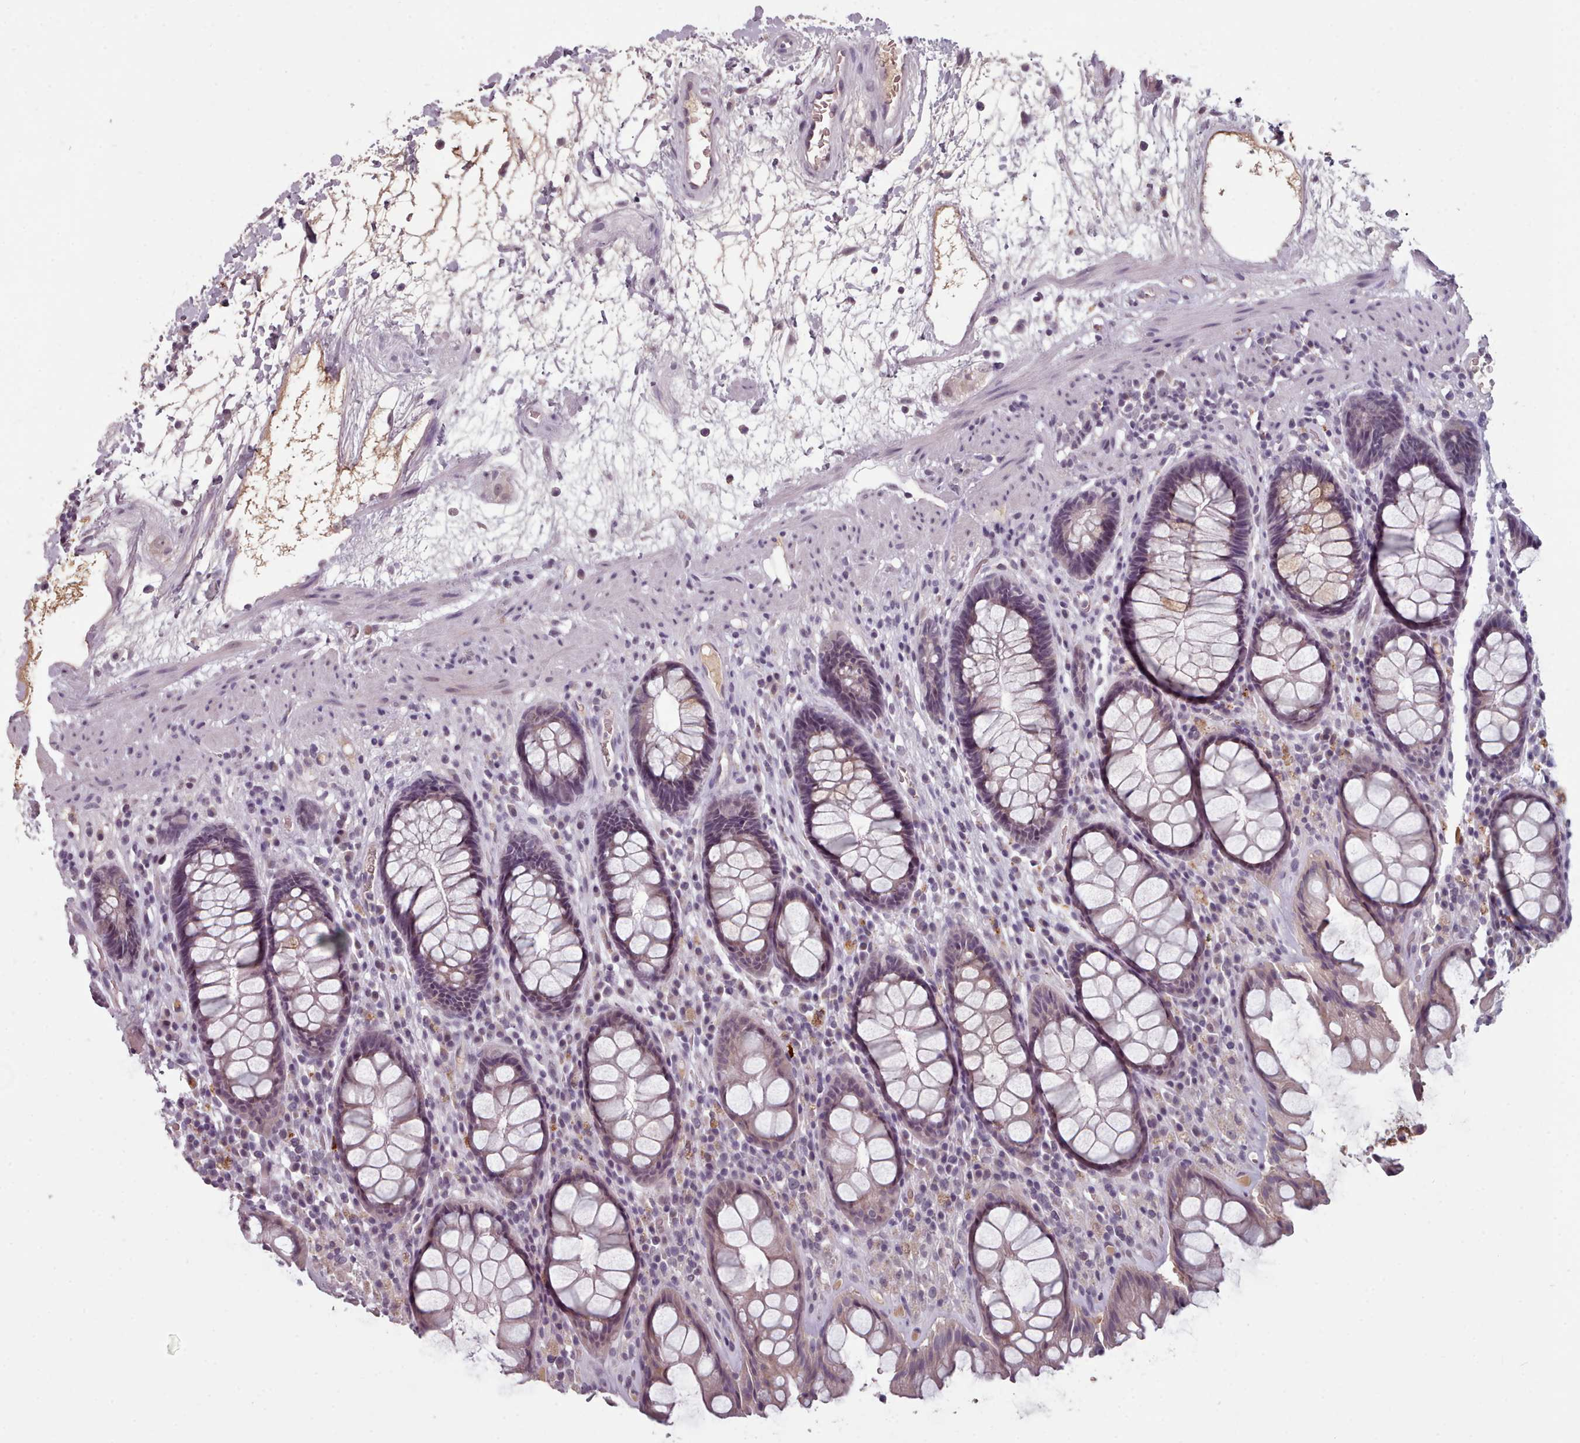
{"staining": {"intensity": "moderate", "quantity": "<25%", "location": "cytoplasmic/membranous"}, "tissue": "rectum", "cell_type": "Glandular cells", "image_type": "normal", "snomed": [{"axis": "morphology", "description": "Normal tissue, NOS"}, {"axis": "topography", "description": "Rectum"}], "caption": "Immunohistochemistry (IHC) of normal human rectum reveals low levels of moderate cytoplasmic/membranous staining in about <25% of glandular cells.", "gene": "PBX4", "patient": {"sex": "male", "age": 64}}